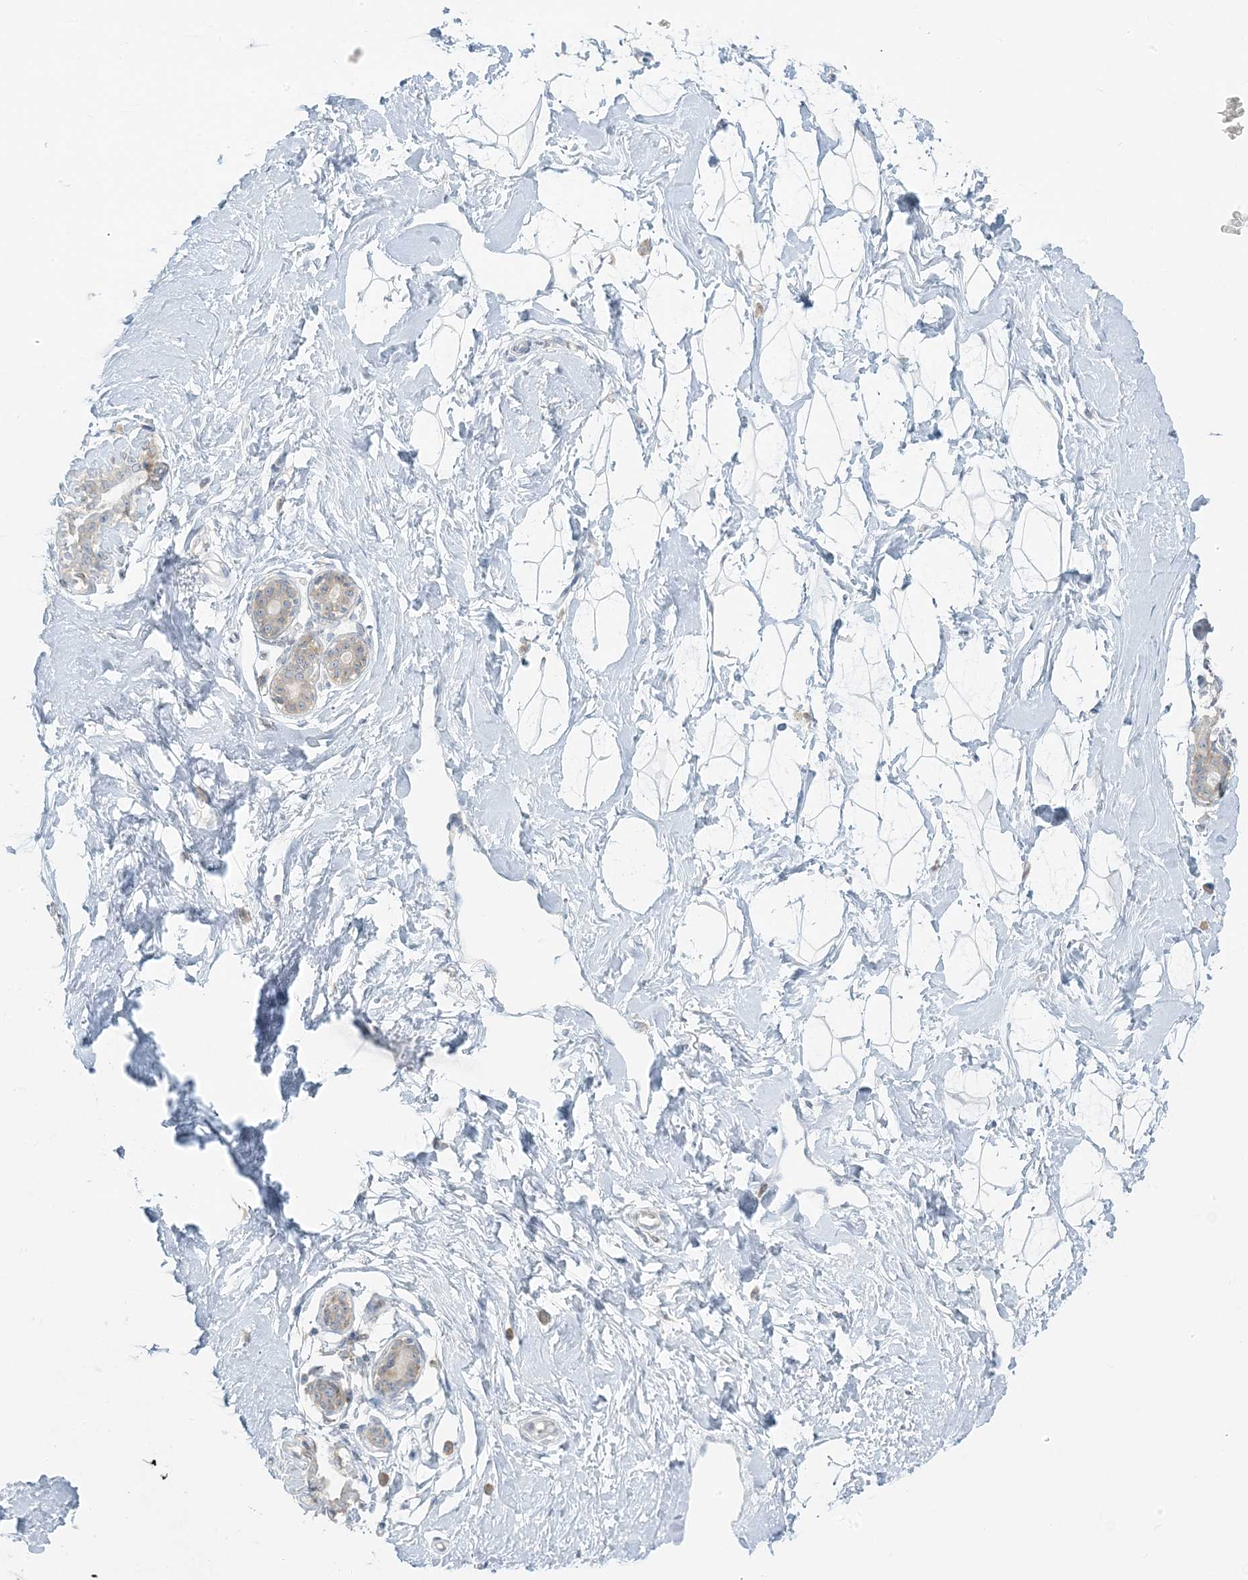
{"staining": {"intensity": "negative", "quantity": "none", "location": "none"}, "tissue": "breast", "cell_type": "Adipocytes", "image_type": "normal", "snomed": [{"axis": "morphology", "description": "Normal tissue, NOS"}, {"axis": "morphology", "description": "Adenoma, NOS"}, {"axis": "topography", "description": "Breast"}], "caption": "This is a histopathology image of IHC staining of normal breast, which shows no expression in adipocytes.", "gene": "EEFSEC", "patient": {"sex": "female", "age": 23}}